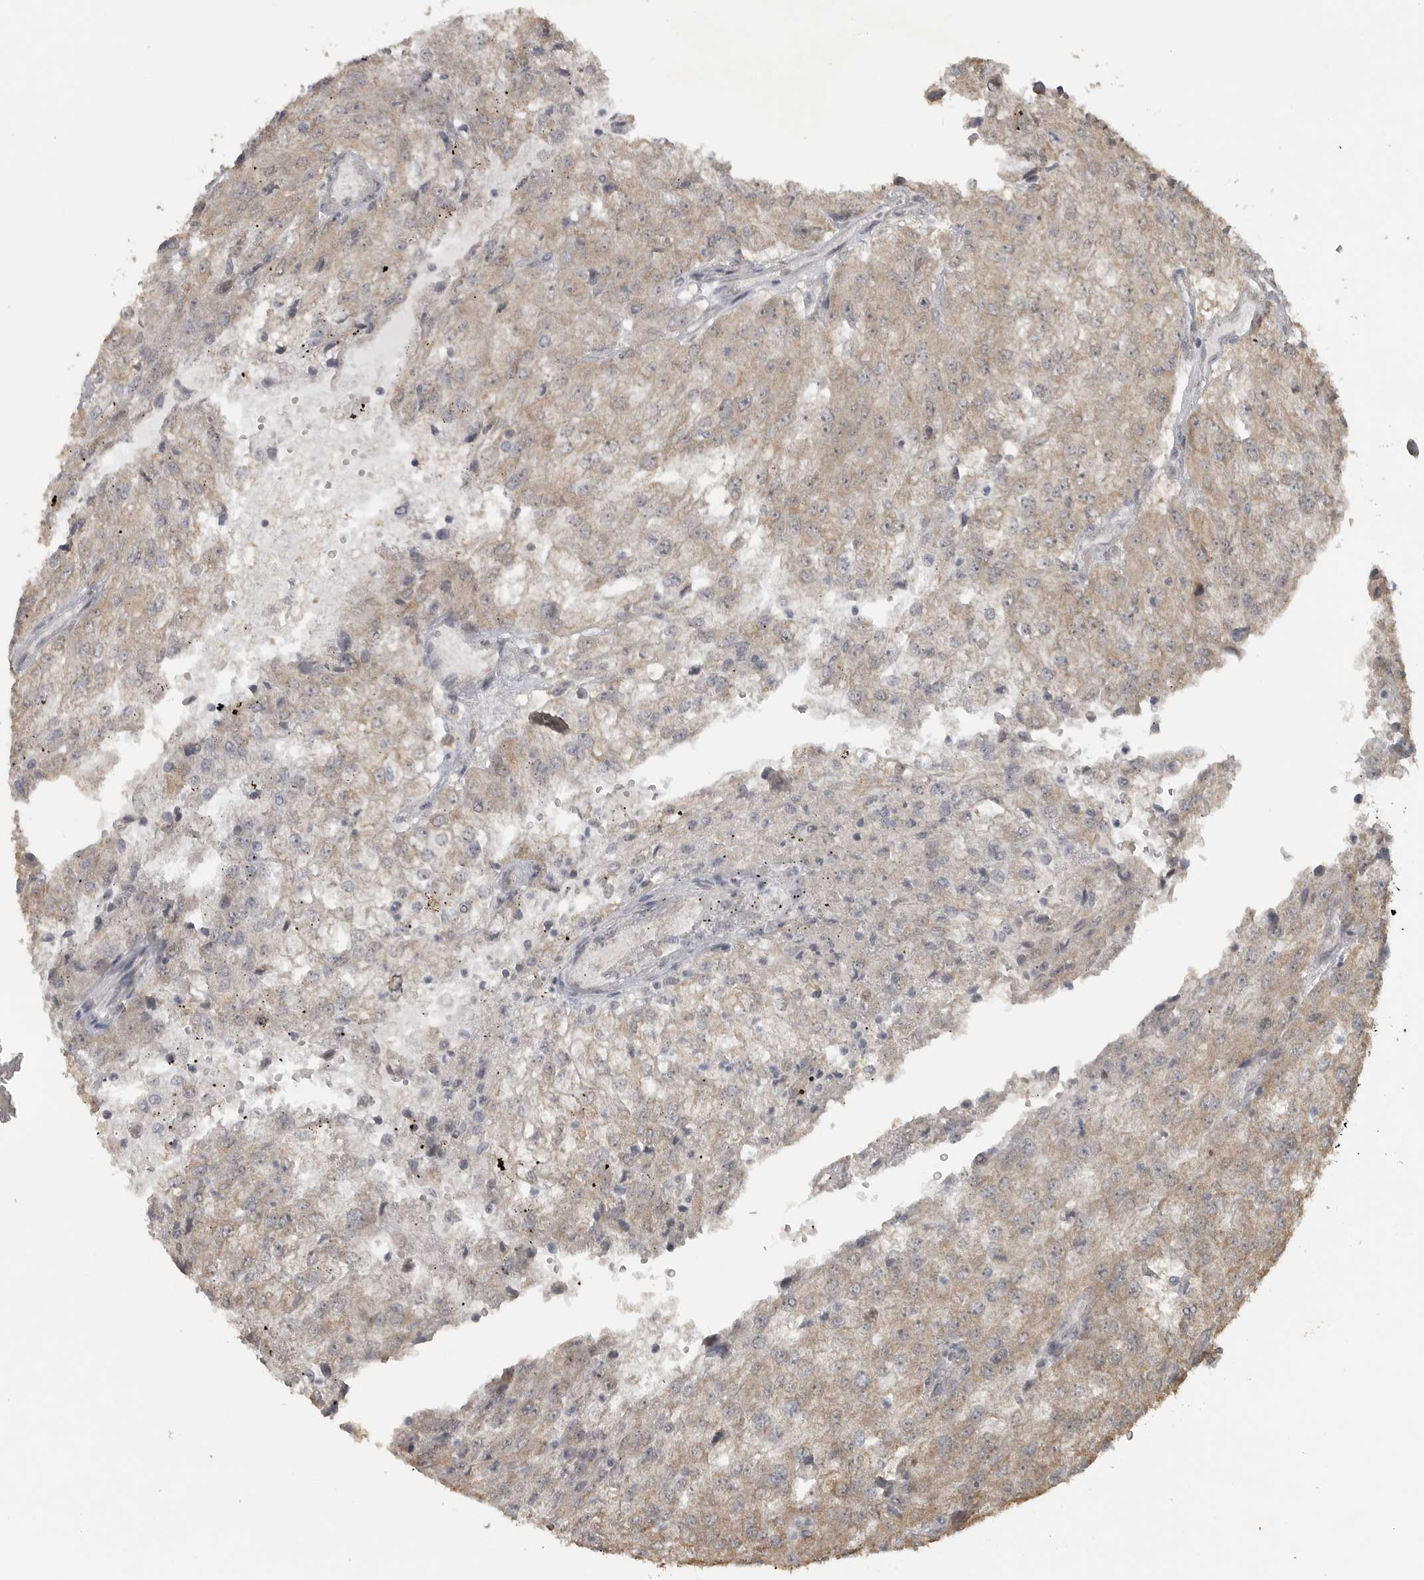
{"staining": {"intensity": "weak", "quantity": "25%-75%", "location": "cytoplasmic/membranous"}, "tissue": "renal cancer", "cell_type": "Tumor cells", "image_type": "cancer", "snomed": [{"axis": "morphology", "description": "Adenocarcinoma, NOS"}, {"axis": "topography", "description": "Kidney"}], "caption": "A brown stain labels weak cytoplasmic/membranous staining of a protein in renal adenocarcinoma tumor cells.", "gene": "LLGL1", "patient": {"sex": "female", "age": 54}}